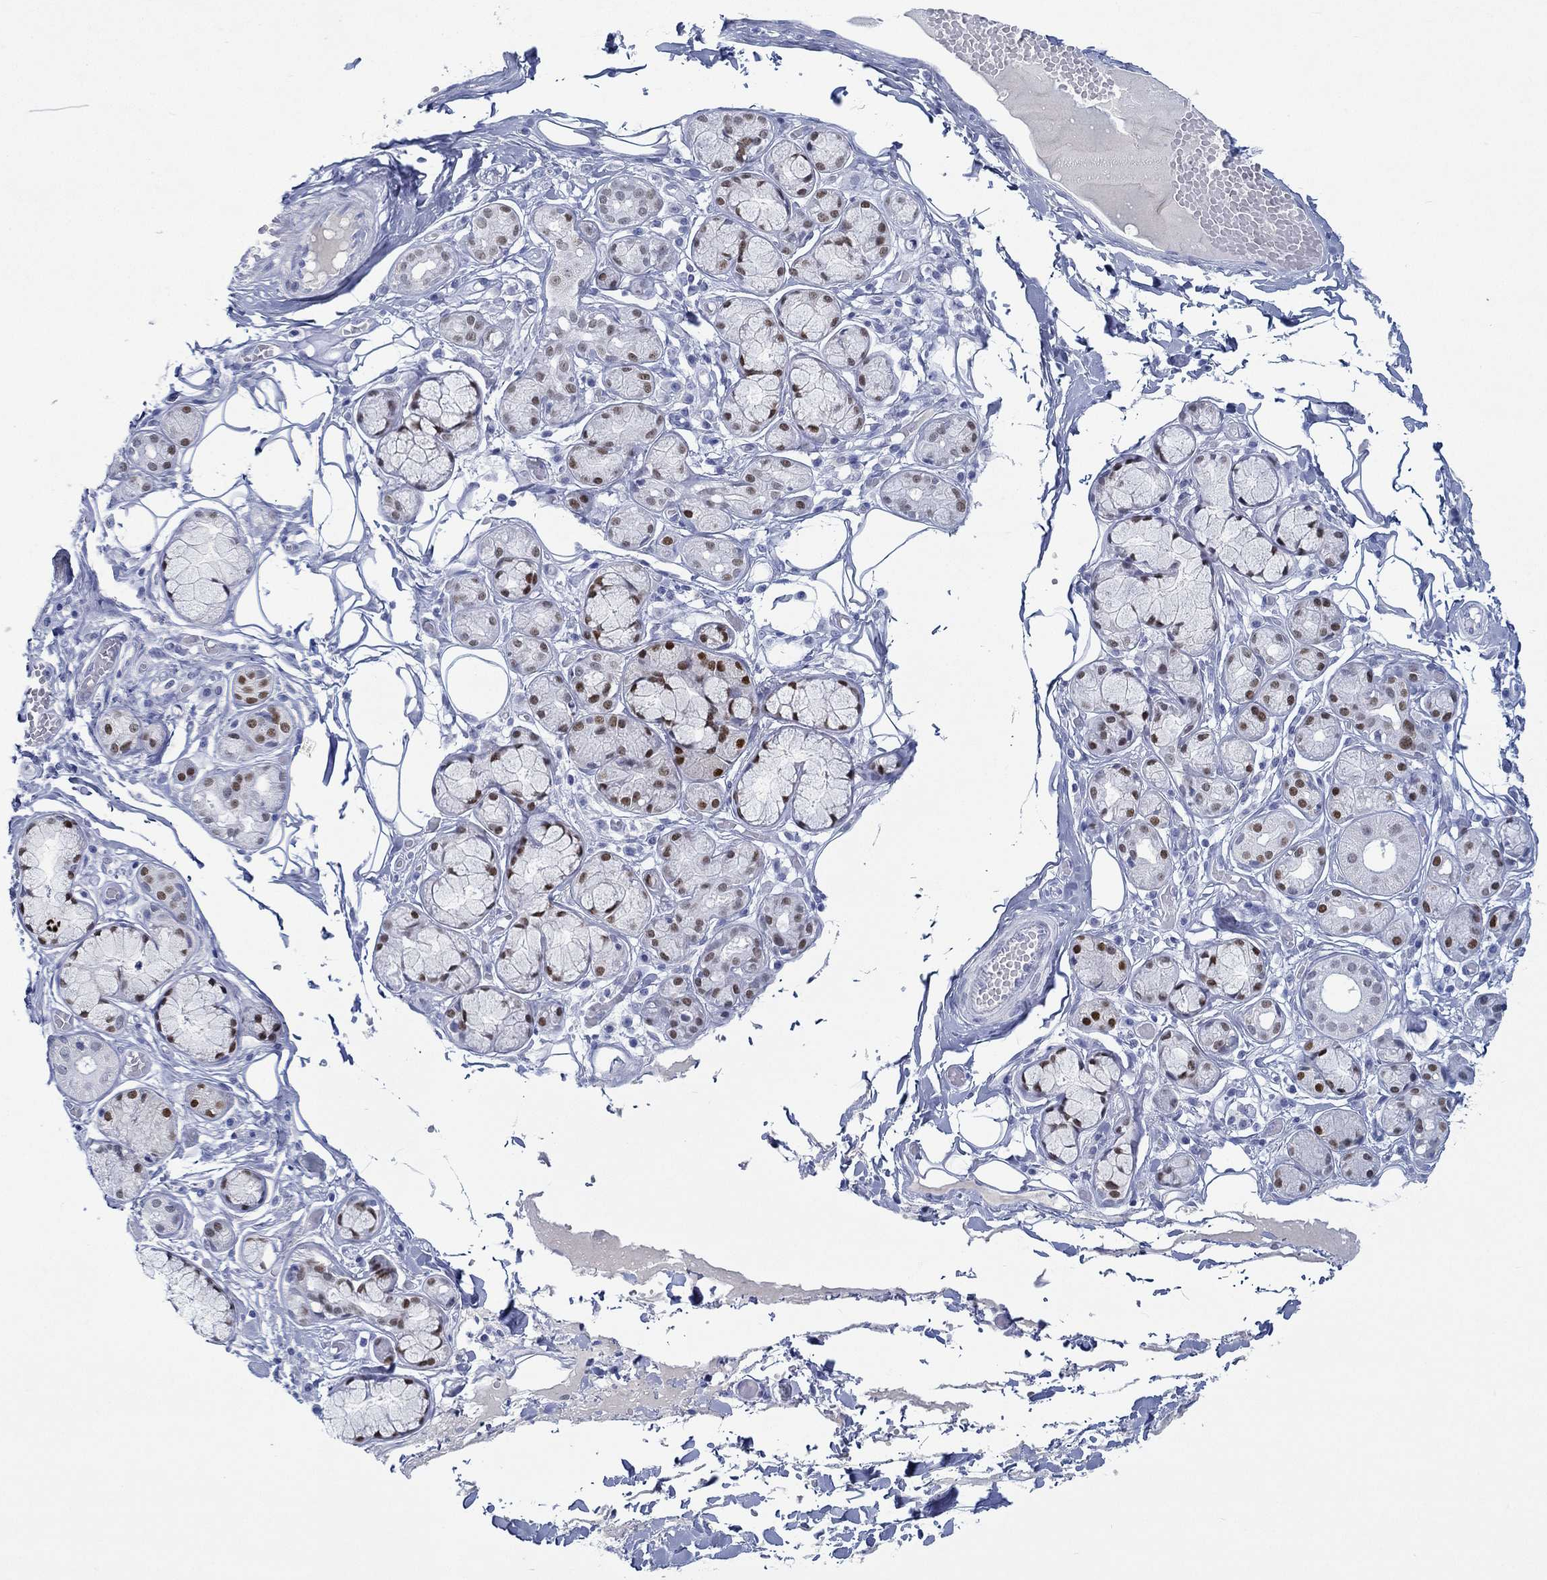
{"staining": {"intensity": "strong", "quantity": "25%-75%", "location": "nuclear"}, "tissue": "salivary gland", "cell_type": "Glandular cells", "image_type": "normal", "snomed": [{"axis": "morphology", "description": "Normal tissue, NOS"}, {"axis": "topography", "description": "Salivary gland"}, {"axis": "topography", "description": "Peripheral nerve tissue"}], "caption": "This is an image of immunohistochemistry (IHC) staining of benign salivary gland, which shows strong expression in the nuclear of glandular cells.", "gene": "PAX9", "patient": {"sex": "male", "age": 71}}